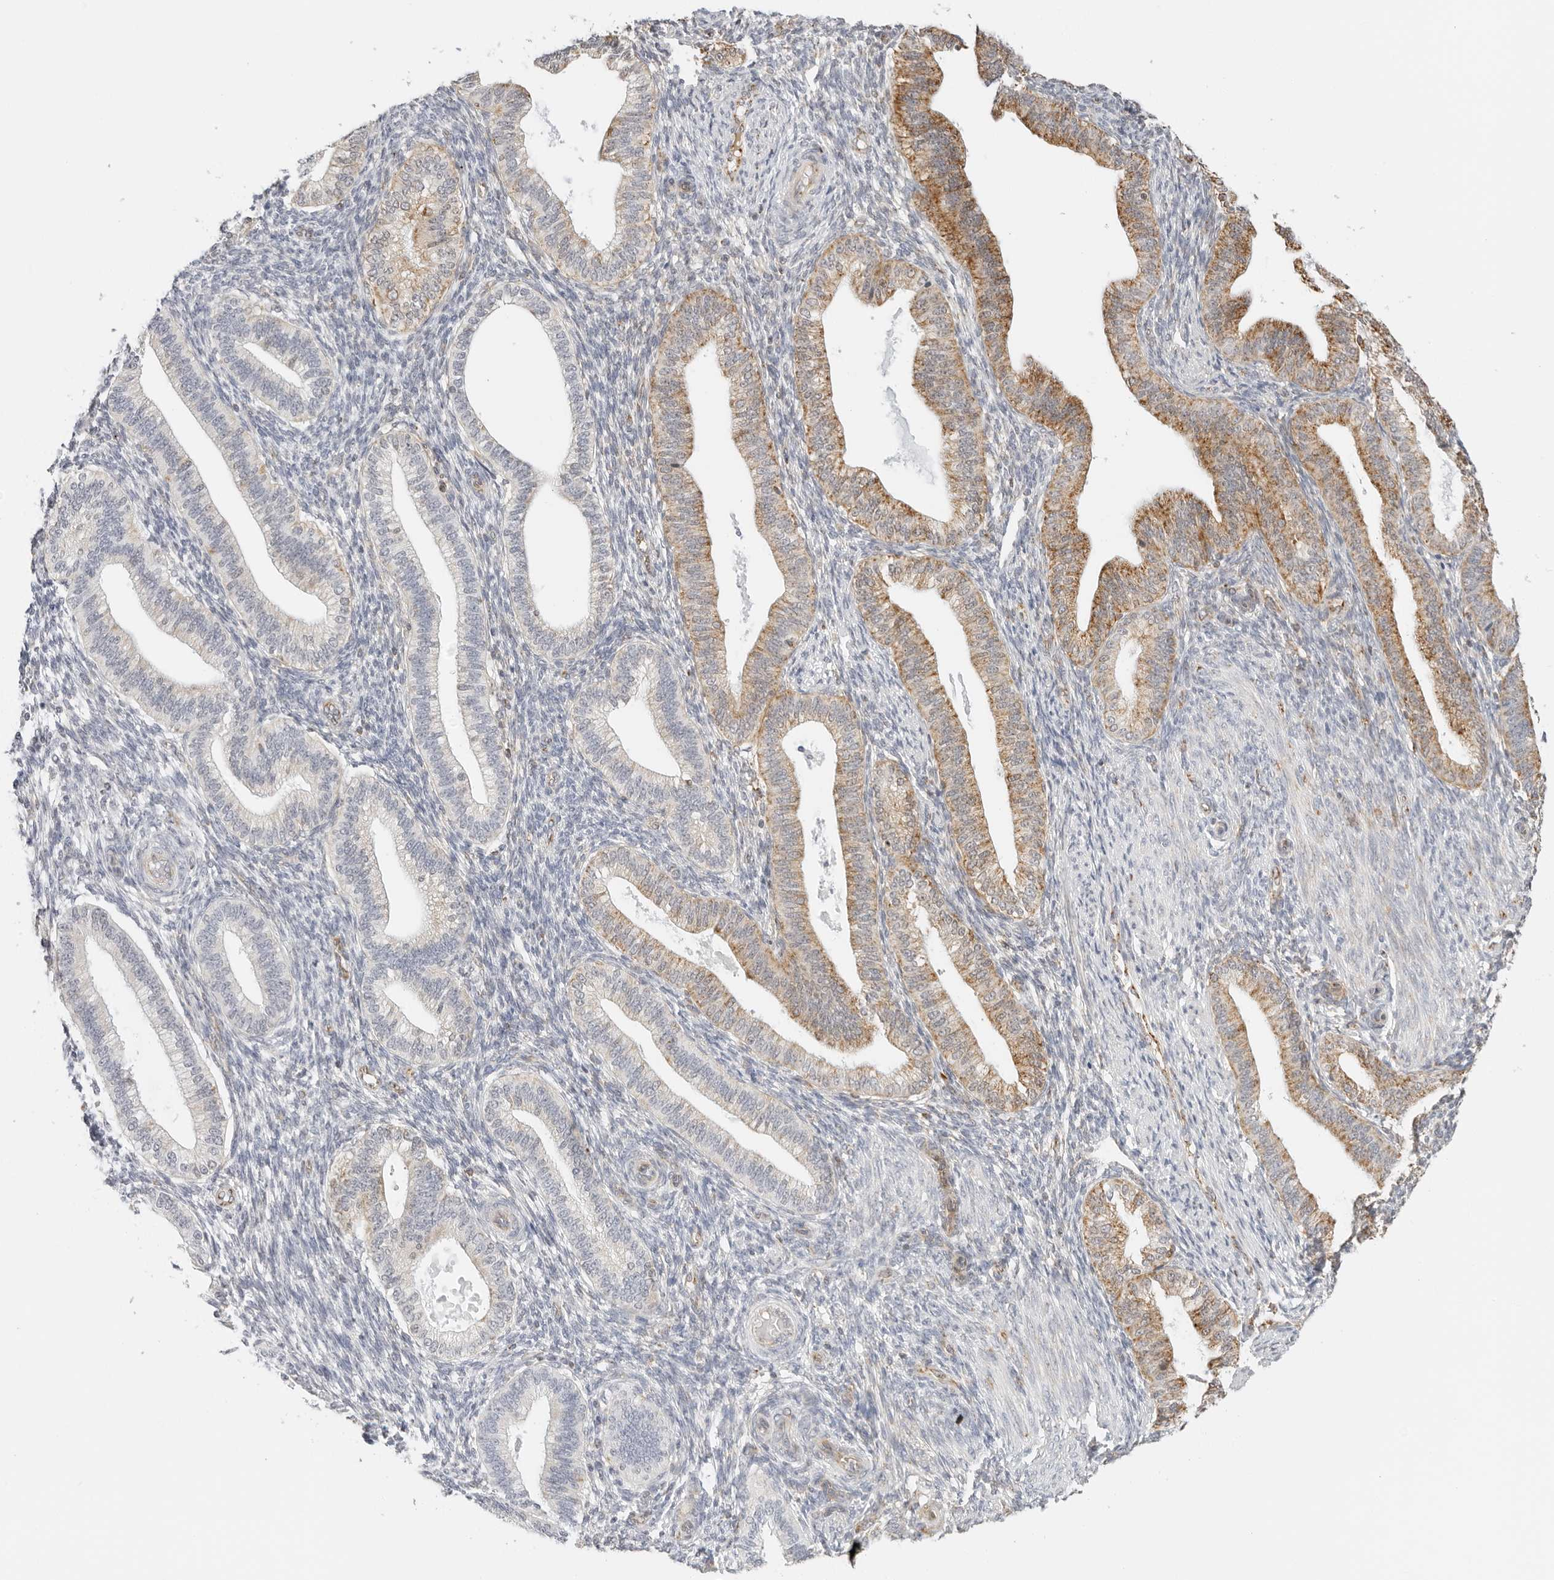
{"staining": {"intensity": "negative", "quantity": "none", "location": "none"}, "tissue": "endometrium", "cell_type": "Cells in endometrial stroma", "image_type": "normal", "snomed": [{"axis": "morphology", "description": "Normal tissue, NOS"}, {"axis": "topography", "description": "Endometrium"}], "caption": "High power microscopy histopathology image of an immunohistochemistry micrograph of unremarkable endometrium, revealing no significant positivity in cells in endometrial stroma.", "gene": "RC3H1", "patient": {"sex": "female", "age": 39}}